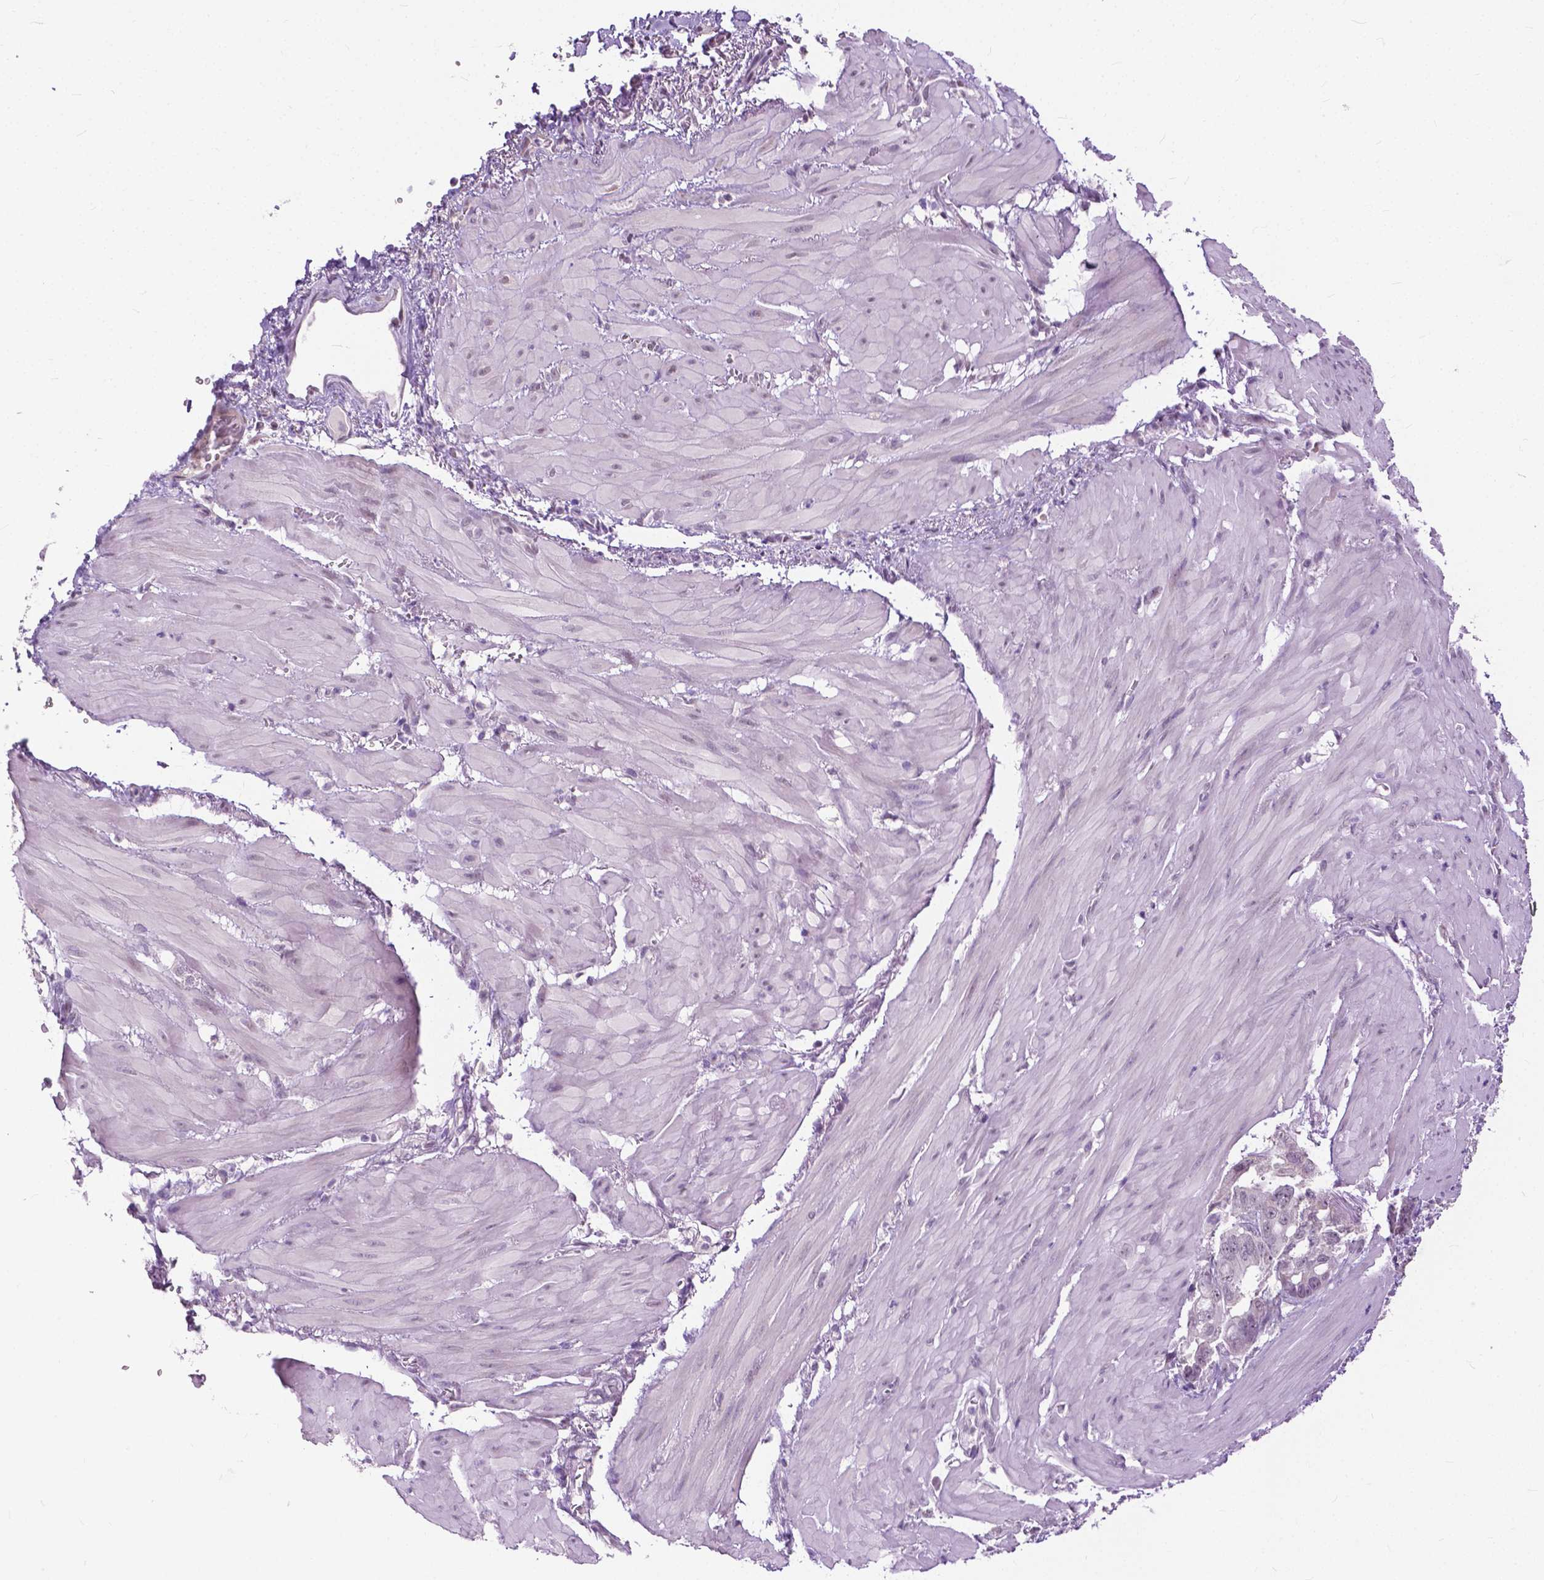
{"staining": {"intensity": "negative", "quantity": "none", "location": "none"}, "tissue": "stomach cancer", "cell_type": "Tumor cells", "image_type": "cancer", "snomed": [{"axis": "morphology", "description": "Normal tissue, NOS"}, {"axis": "morphology", "description": "Adenocarcinoma, NOS"}, {"axis": "topography", "description": "Esophagus"}, {"axis": "topography", "description": "Stomach, upper"}], "caption": "Human stomach adenocarcinoma stained for a protein using IHC demonstrates no staining in tumor cells.", "gene": "GPR37L1", "patient": {"sex": "male", "age": 74}}